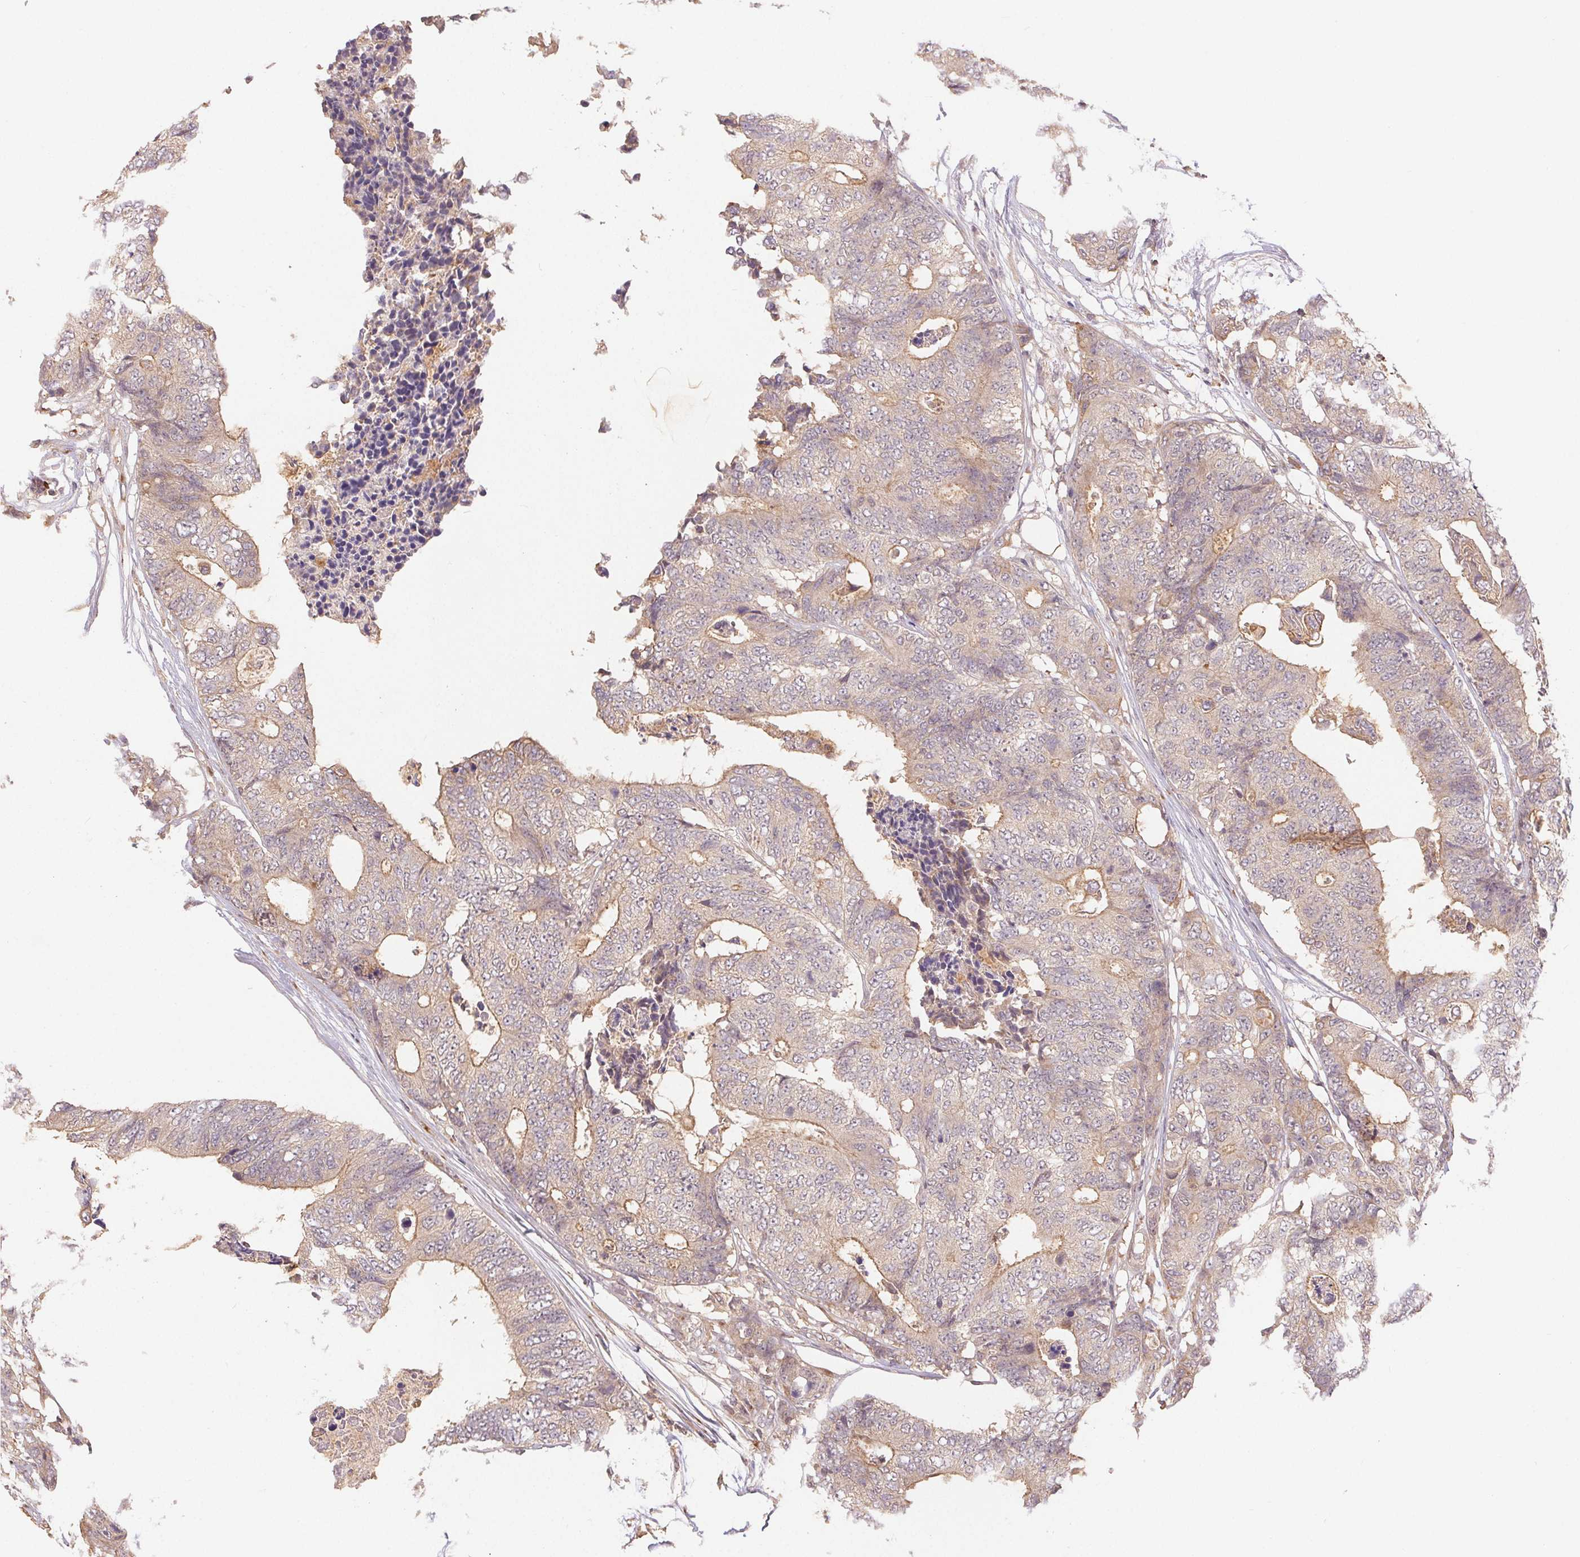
{"staining": {"intensity": "moderate", "quantity": "<25%", "location": "cytoplasmic/membranous"}, "tissue": "colorectal cancer", "cell_type": "Tumor cells", "image_type": "cancer", "snomed": [{"axis": "morphology", "description": "Adenocarcinoma, NOS"}, {"axis": "topography", "description": "Colon"}], "caption": "Immunohistochemistry (IHC) photomicrograph of colorectal cancer (adenocarcinoma) stained for a protein (brown), which exhibits low levels of moderate cytoplasmic/membranous positivity in approximately <25% of tumor cells.", "gene": "MAPKAPK2", "patient": {"sex": "female", "age": 48}}